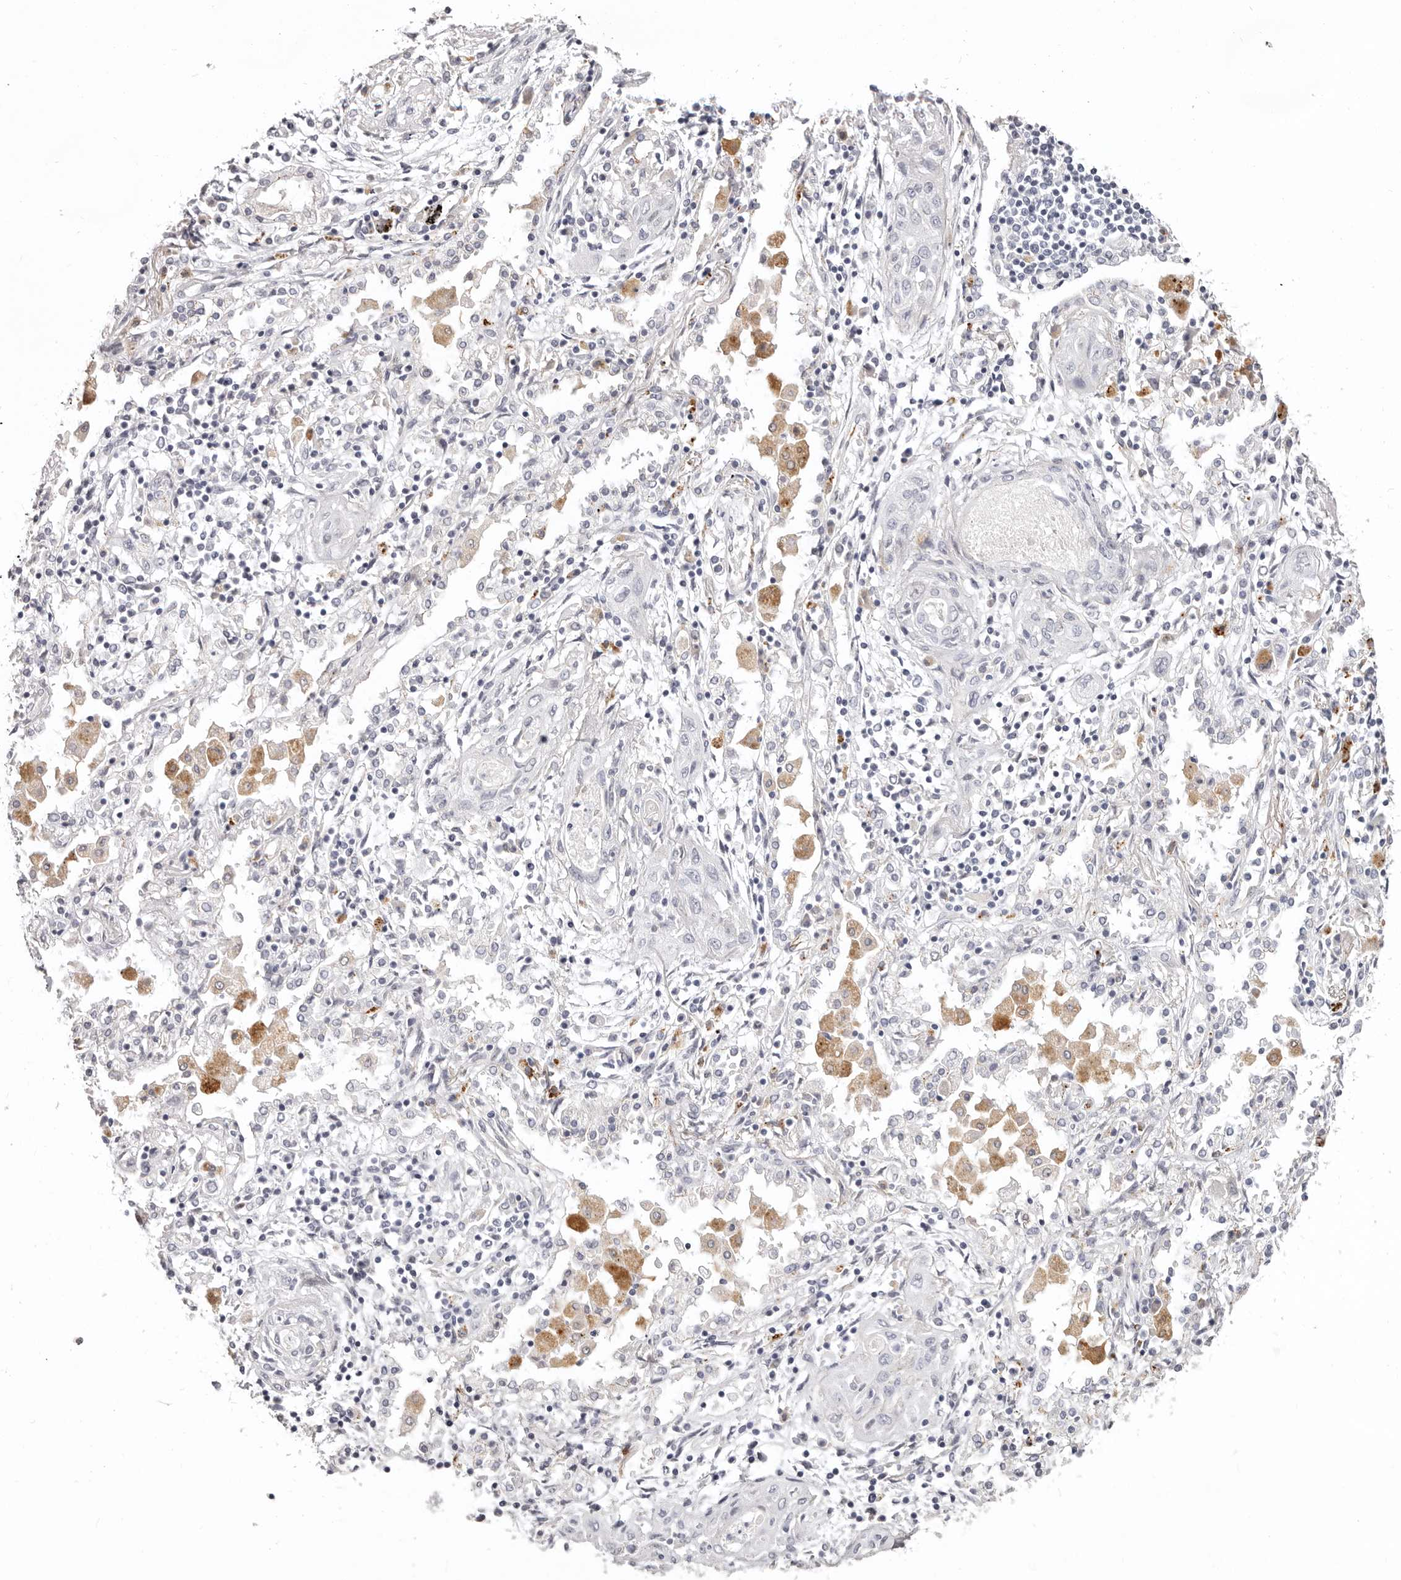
{"staining": {"intensity": "negative", "quantity": "none", "location": "none"}, "tissue": "lung cancer", "cell_type": "Tumor cells", "image_type": "cancer", "snomed": [{"axis": "morphology", "description": "Squamous cell carcinoma, NOS"}, {"axis": "topography", "description": "Lung"}], "caption": "Tumor cells are negative for brown protein staining in lung cancer.", "gene": "PCDHB6", "patient": {"sex": "female", "age": 47}}